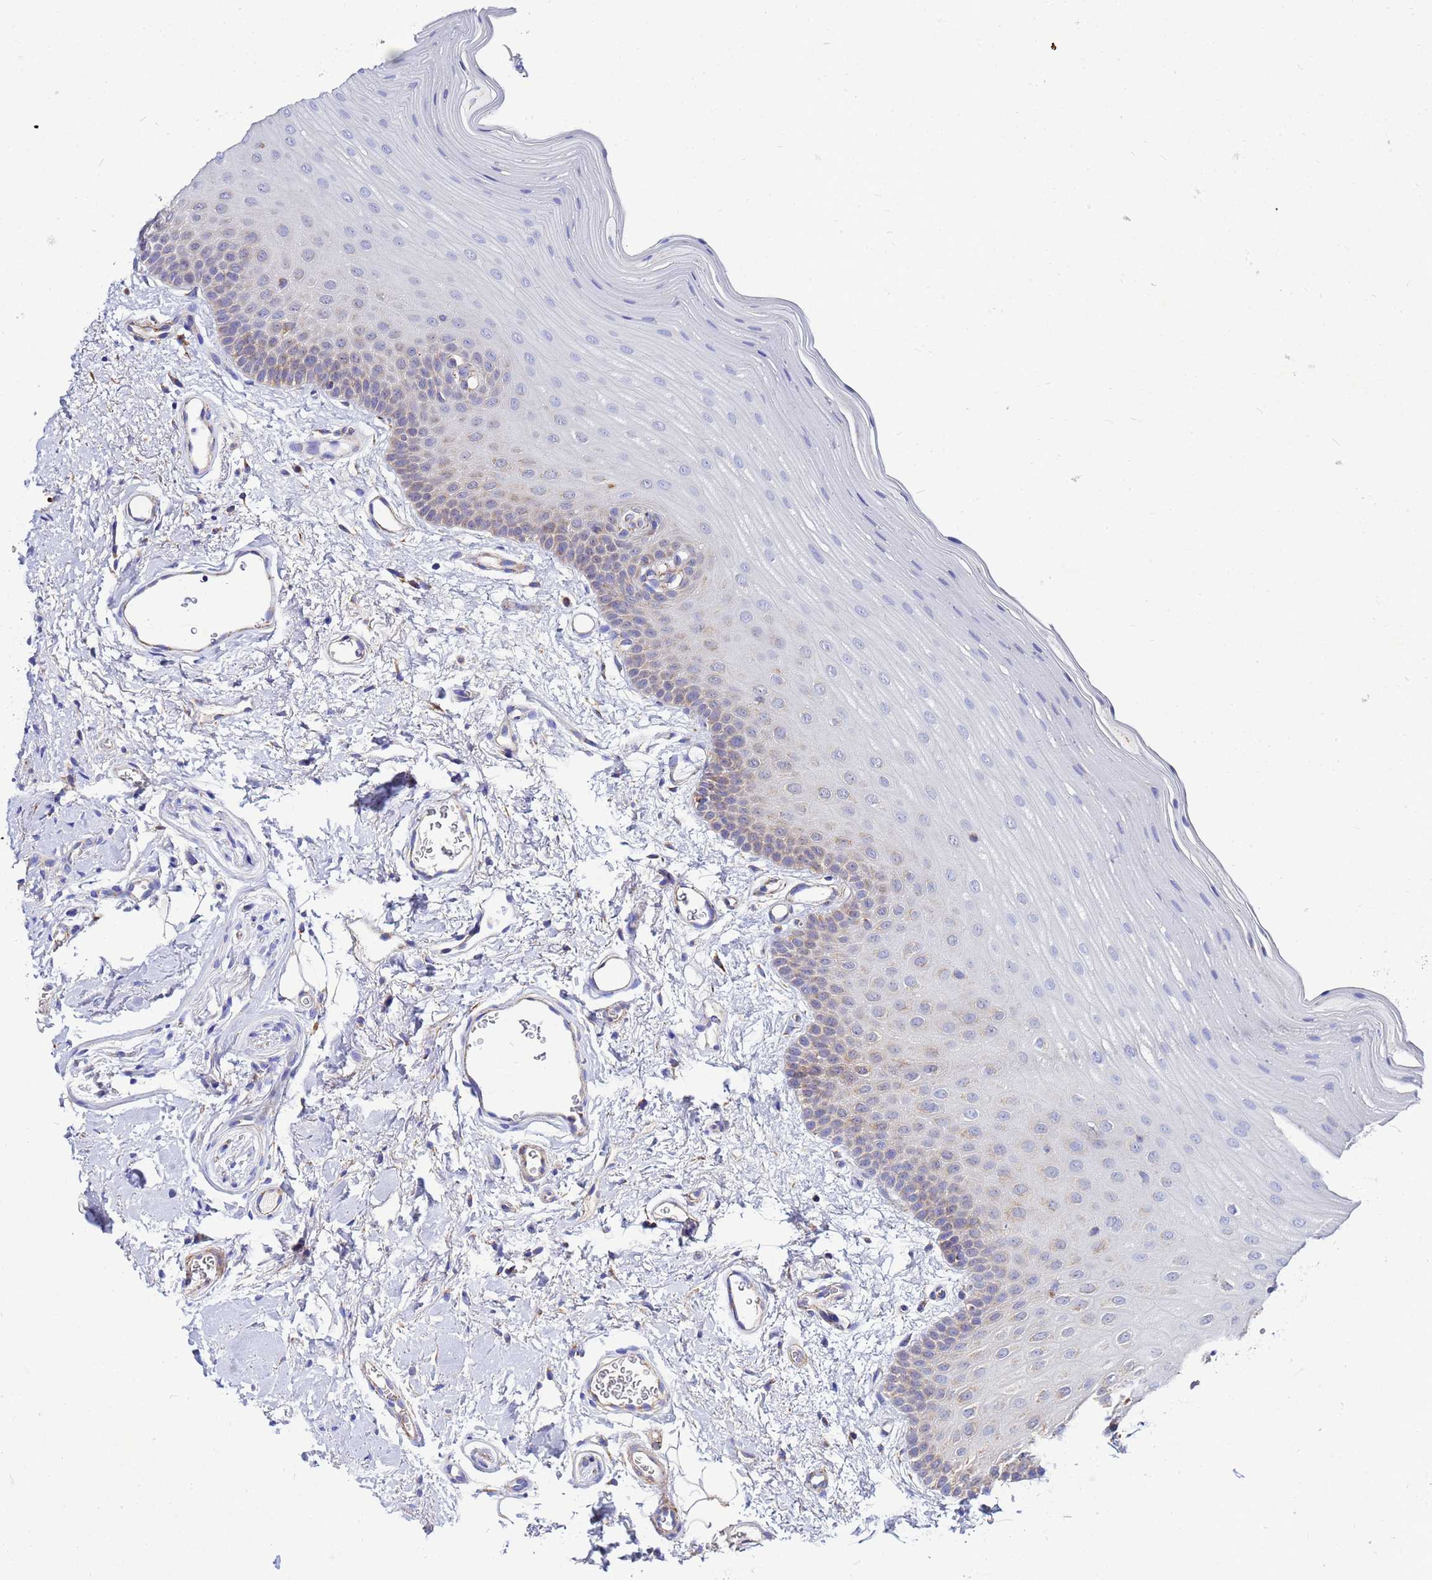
{"staining": {"intensity": "weak", "quantity": "<25%", "location": "cytoplasmic/membranous"}, "tissue": "oral mucosa", "cell_type": "Squamous epithelial cells", "image_type": "normal", "snomed": [{"axis": "morphology", "description": "Normal tissue, NOS"}, {"axis": "topography", "description": "Oral tissue"}], "caption": "Micrograph shows no protein positivity in squamous epithelial cells of normal oral mucosa. Brightfield microscopy of IHC stained with DAB (brown) and hematoxylin (blue), captured at high magnification.", "gene": "FAHD2A", "patient": {"sex": "male", "age": 68}}